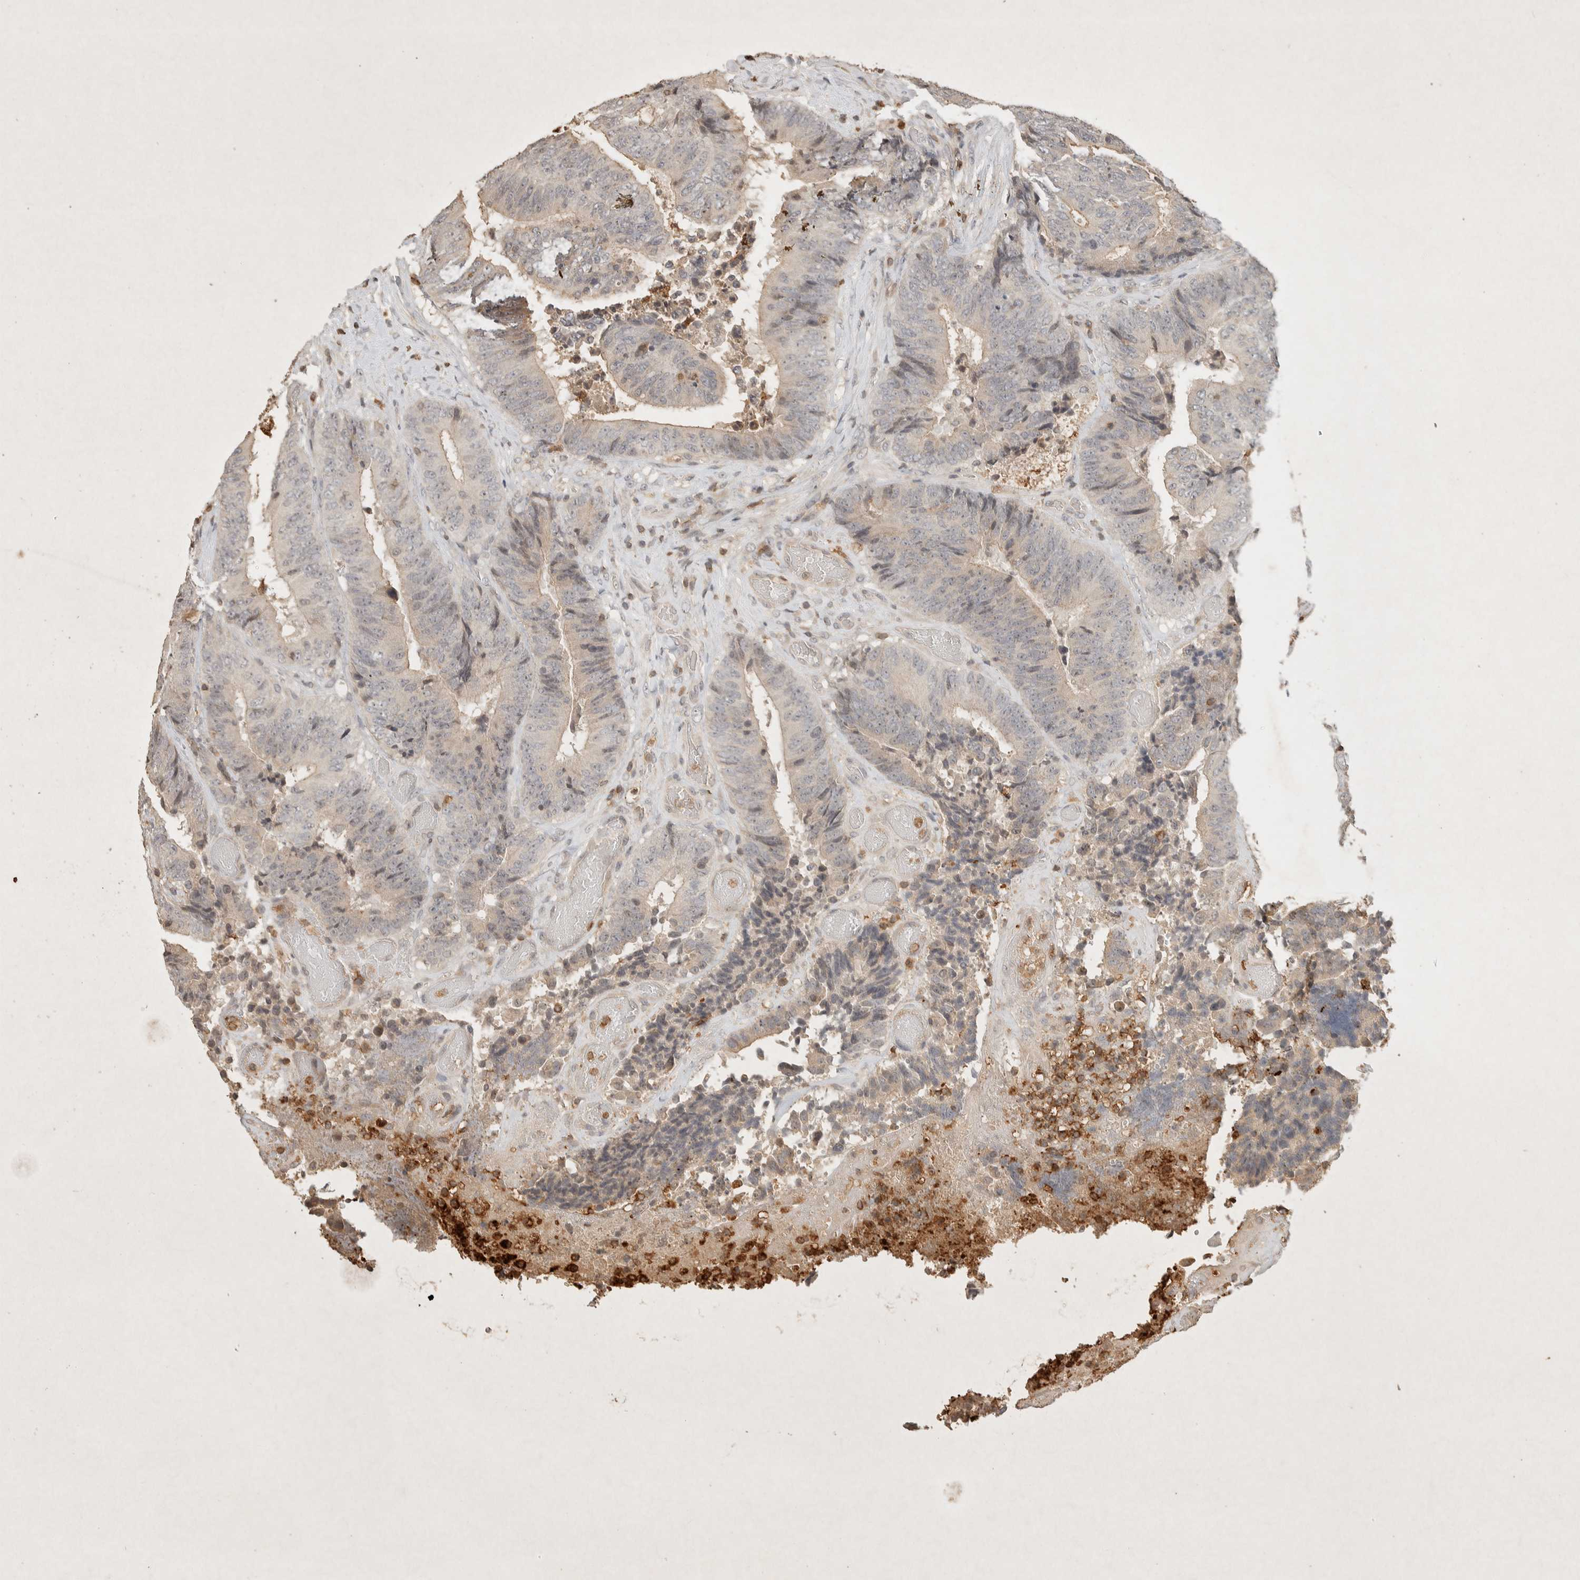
{"staining": {"intensity": "negative", "quantity": "none", "location": "none"}, "tissue": "colorectal cancer", "cell_type": "Tumor cells", "image_type": "cancer", "snomed": [{"axis": "morphology", "description": "Adenocarcinoma, NOS"}, {"axis": "topography", "description": "Rectum"}], "caption": "Tumor cells show no significant protein staining in adenocarcinoma (colorectal).", "gene": "RAC2", "patient": {"sex": "male", "age": 72}}